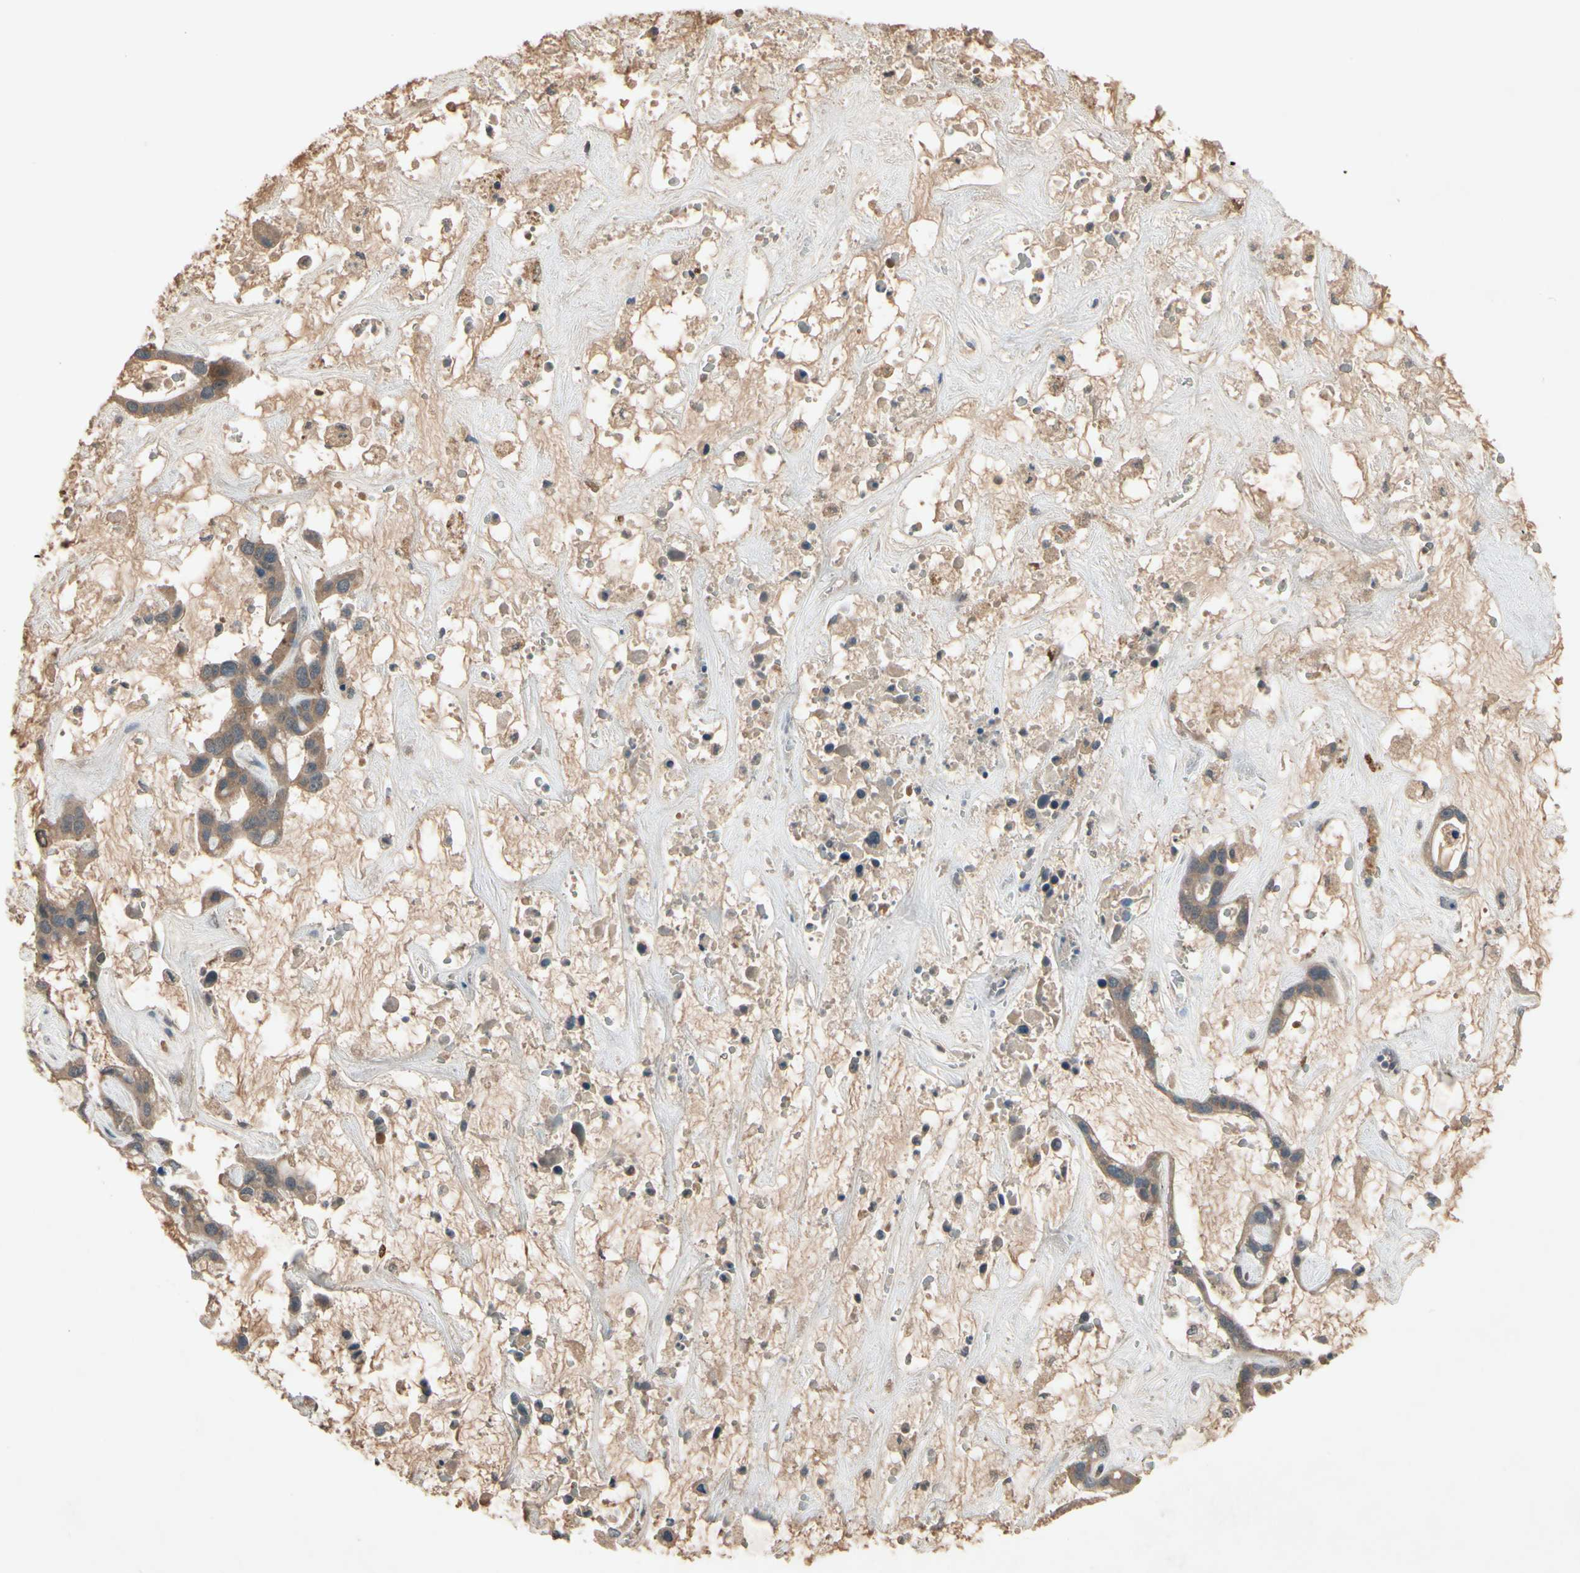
{"staining": {"intensity": "moderate", "quantity": ">75%", "location": "cytoplasmic/membranous"}, "tissue": "liver cancer", "cell_type": "Tumor cells", "image_type": "cancer", "snomed": [{"axis": "morphology", "description": "Cholangiocarcinoma"}, {"axis": "topography", "description": "Liver"}], "caption": "The micrograph exhibits staining of liver cholangiocarcinoma, revealing moderate cytoplasmic/membranous protein staining (brown color) within tumor cells. (DAB = brown stain, brightfield microscopy at high magnification).", "gene": "NSF", "patient": {"sex": "female", "age": 65}}